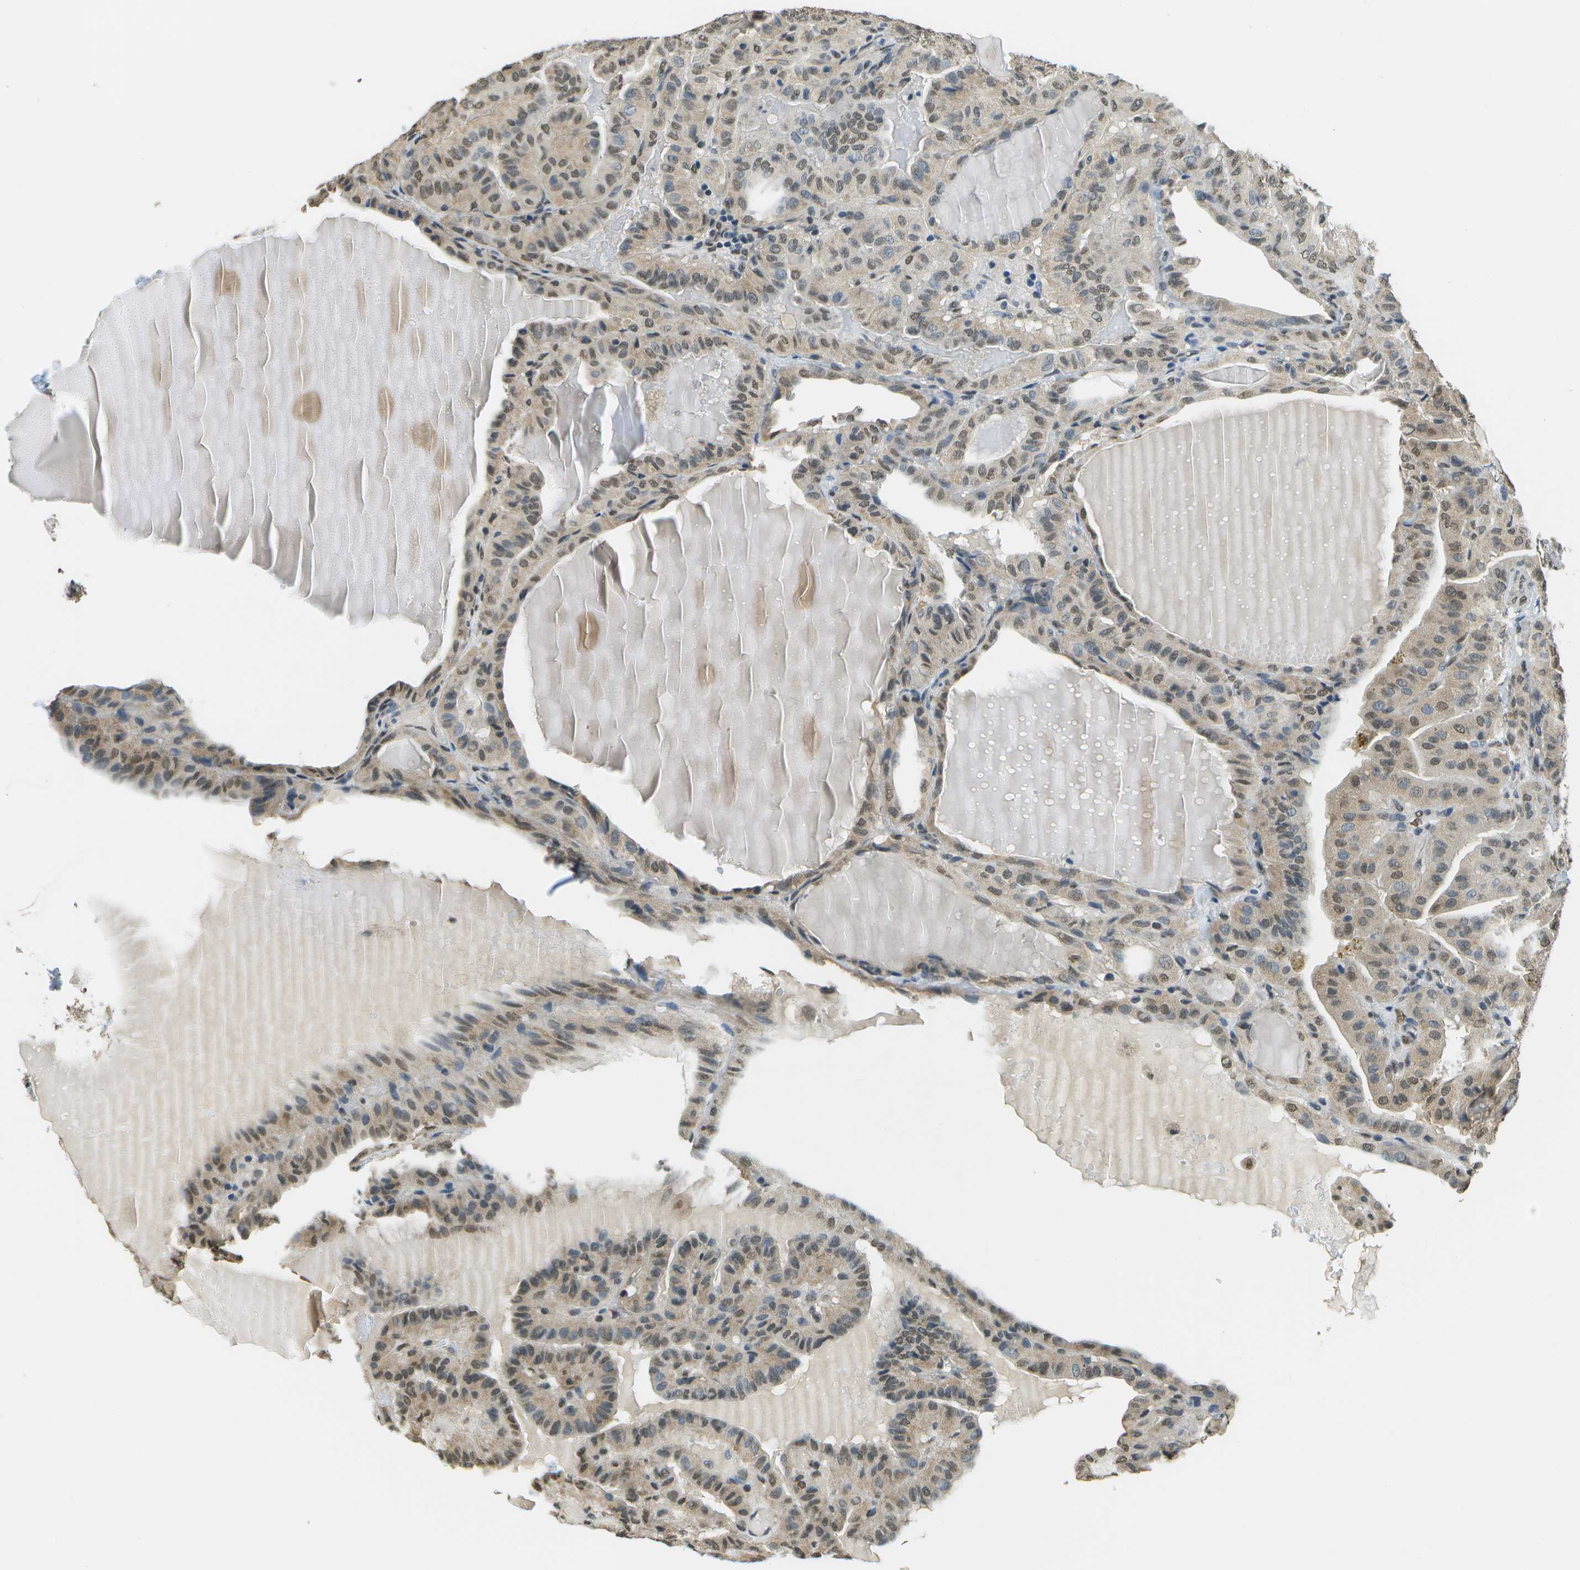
{"staining": {"intensity": "weak", "quantity": ">75%", "location": "cytoplasmic/membranous,nuclear"}, "tissue": "thyroid cancer", "cell_type": "Tumor cells", "image_type": "cancer", "snomed": [{"axis": "morphology", "description": "Papillary adenocarcinoma, NOS"}, {"axis": "topography", "description": "Thyroid gland"}], "caption": "The photomicrograph reveals immunohistochemical staining of thyroid cancer. There is weak cytoplasmic/membranous and nuclear staining is seen in about >75% of tumor cells.", "gene": "ABL2", "patient": {"sex": "male", "age": 77}}